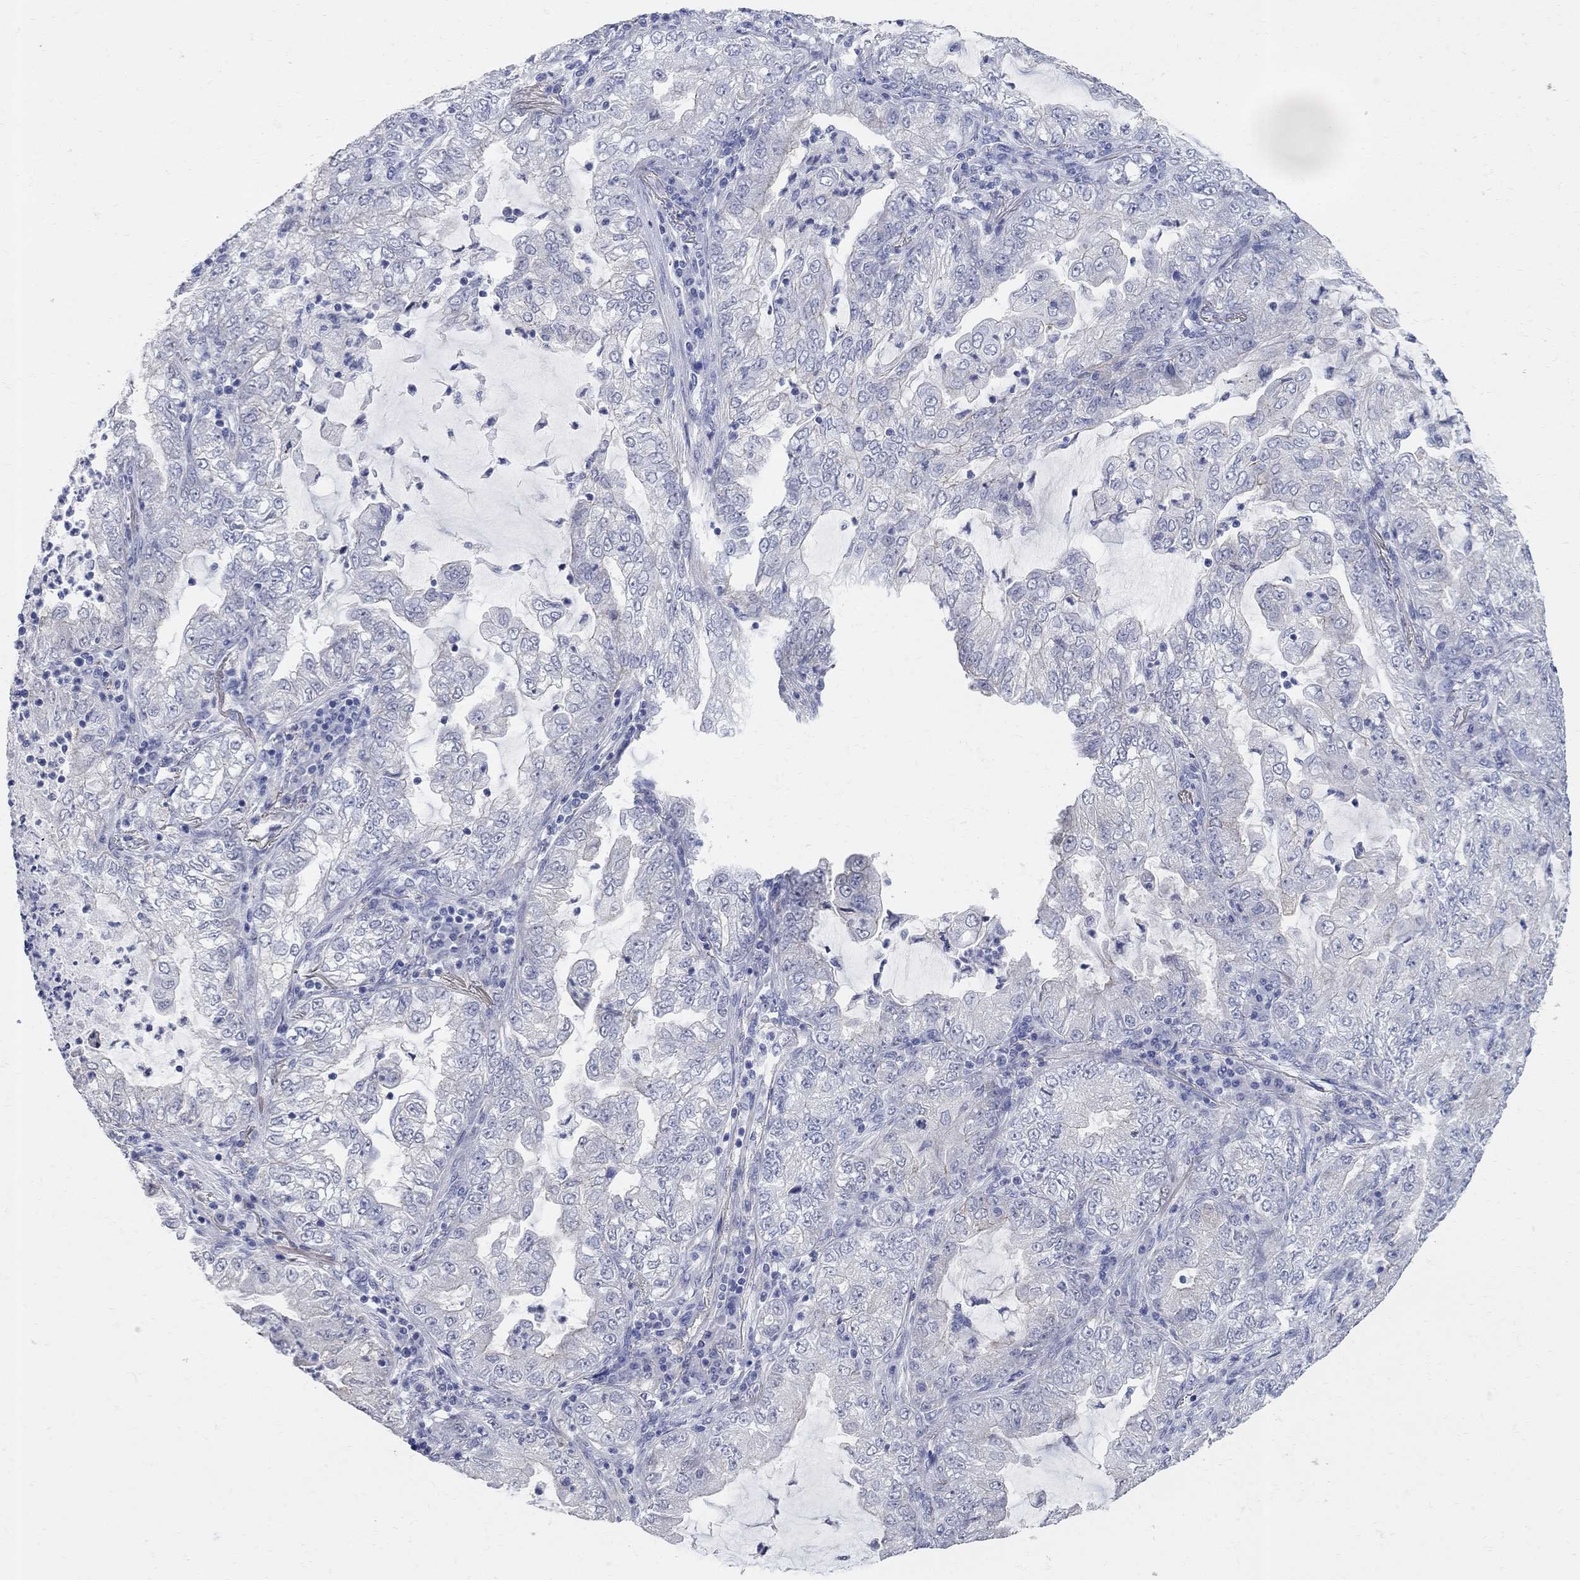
{"staining": {"intensity": "negative", "quantity": "none", "location": "none"}, "tissue": "lung cancer", "cell_type": "Tumor cells", "image_type": "cancer", "snomed": [{"axis": "morphology", "description": "Adenocarcinoma, NOS"}, {"axis": "topography", "description": "Lung"}], "caption": "Lung adenocarcinoma was stained to show a protein in brown. There is no significant expression in tumor cells. Brightfield microscopy of immunohistochemistry stained with DAB (3,3'-diaminobenzidine) (brown) and hematoxylin (blue), captured at high magnification.", "gene": "AOX1", "patient": {"sex": "female", "age": 73}}